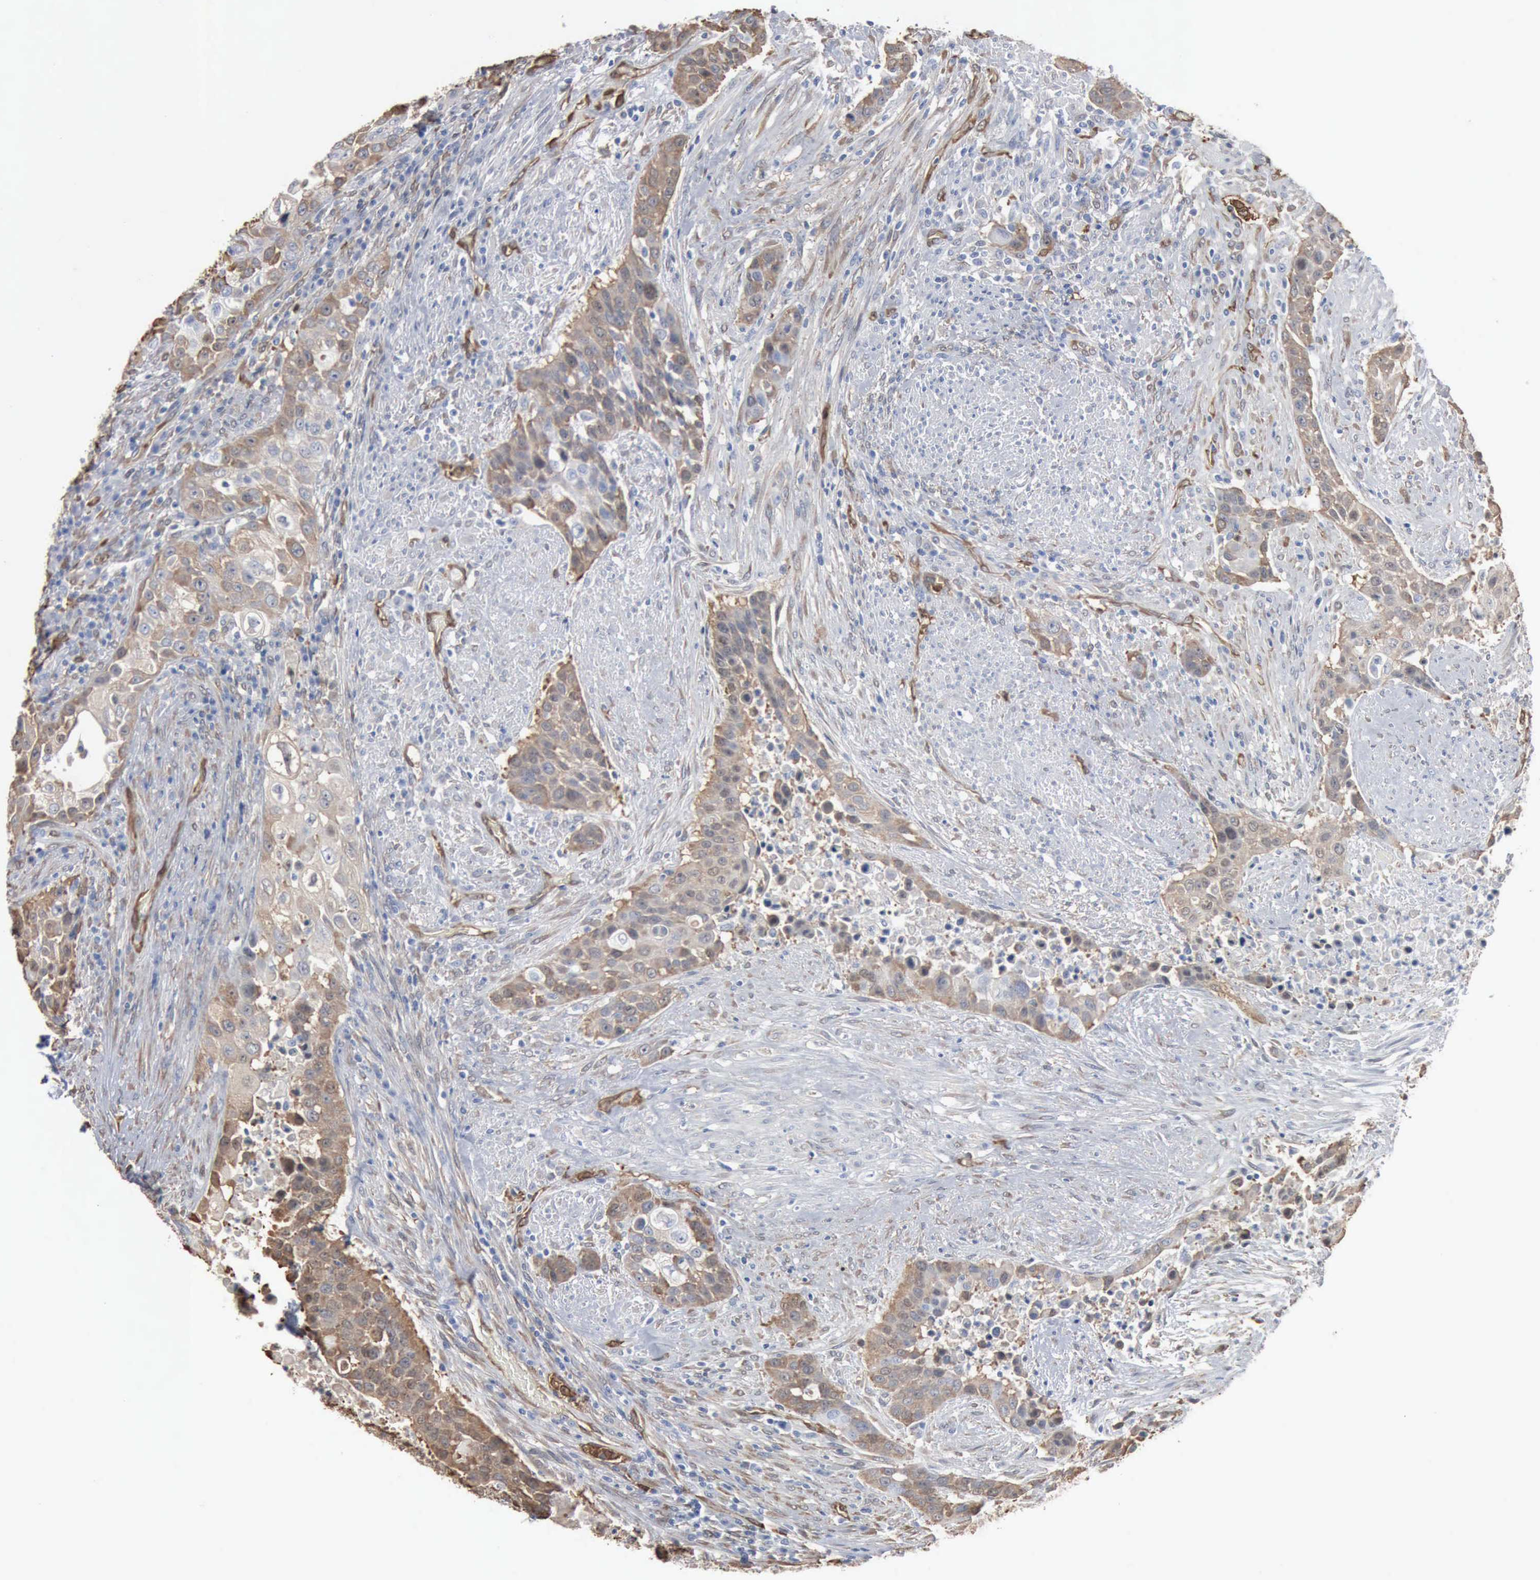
{"staining": {"intensity": "moderate", "quantity": ">75%", "location": "cytoplasmic/membranous"}, "tissue": "urothelial cancer", "cell_type": "Tumor cells", "image_type": "cancer", "snomed": [{"axis": "morphology", "description": "Urothelial carcinoma, High grade"}, {"axis": "topography", "description": "Urinary bladder"}], "caption": "This histopathology image displays high-grade urothelial carcinoma stained with immunohistochemistry to label a protein in brown. The cytoplasmic/membranous of tumor cells show moderate positivity for the protein. Nuclei are counter-stained blue.", "gene": "FSCN1", "patient": {"sex": "male", "age": 74}}